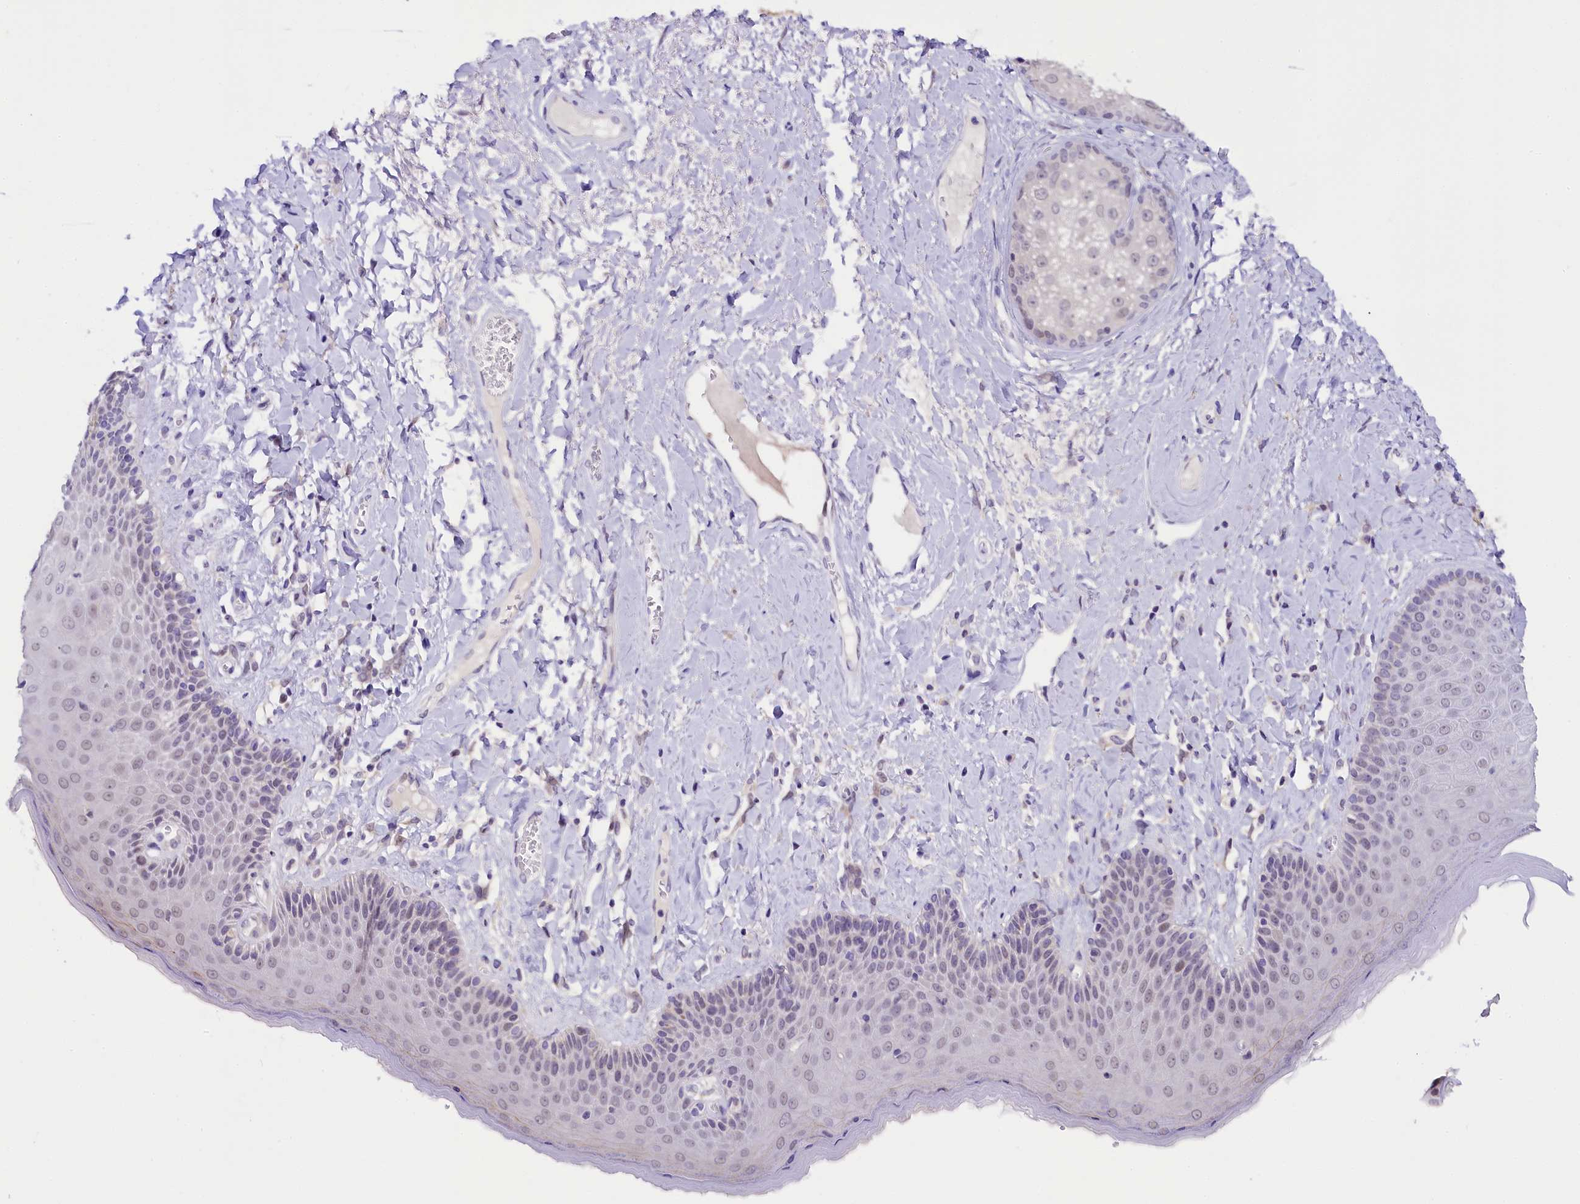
{"staining": {"intensity": "weak", "quantity": "<25%", "location": "nuclear"}, "tissue": "skin", "cell_type": "Epidermal cells", "image_type": "normal", "snomed": [{"axis": "morphology", "description": "Normal tissue, NOS"}, {"axis": "topography", "description": "Anal"}], "caption": "Immunohistochemical staining of benign skin exhibits no significant staining in epidermal cells.", "gene": "OSGEP", "patient": {"sex": "male", "age": 69}}